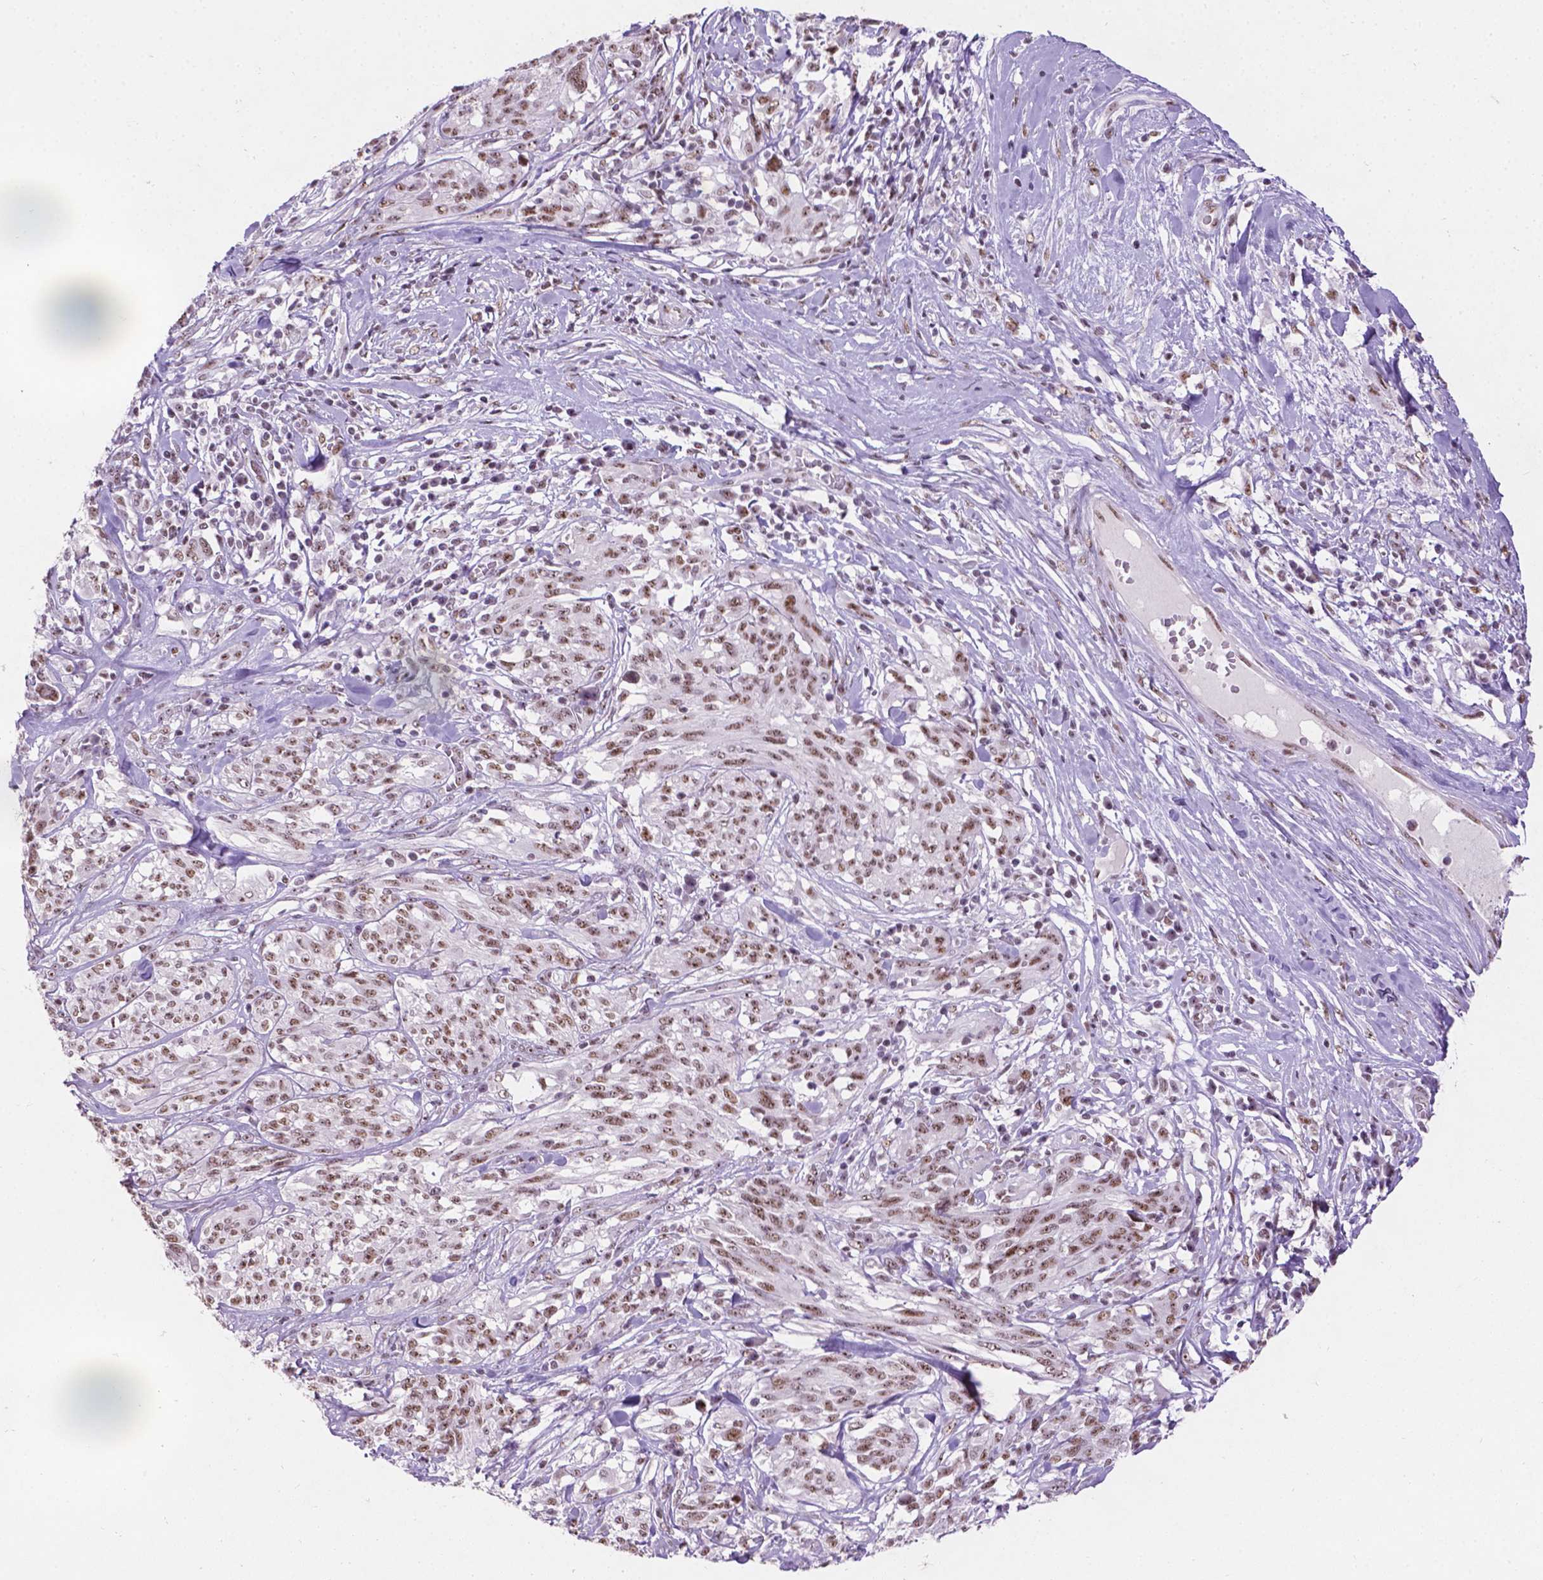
{"staining": {"intensity": "moderate", "quantity": ">75%", "location": "nuclear"}, "tissue": "melanoma", "cell_type": "Tumor cells", "image_type": "cancer", "snomed": [{"axis": "morphology", "description": "Malignant melanoma, NOS"}, {"axis": "topography", "description": "Skin"}], "caption": "Immunohistochemical staining of human melanoma reveals moderate nuclear protein positivity in approximately >75% of tumor cells.", "gene": "COIL", "patient": {"sex": "female", "age": 91}}